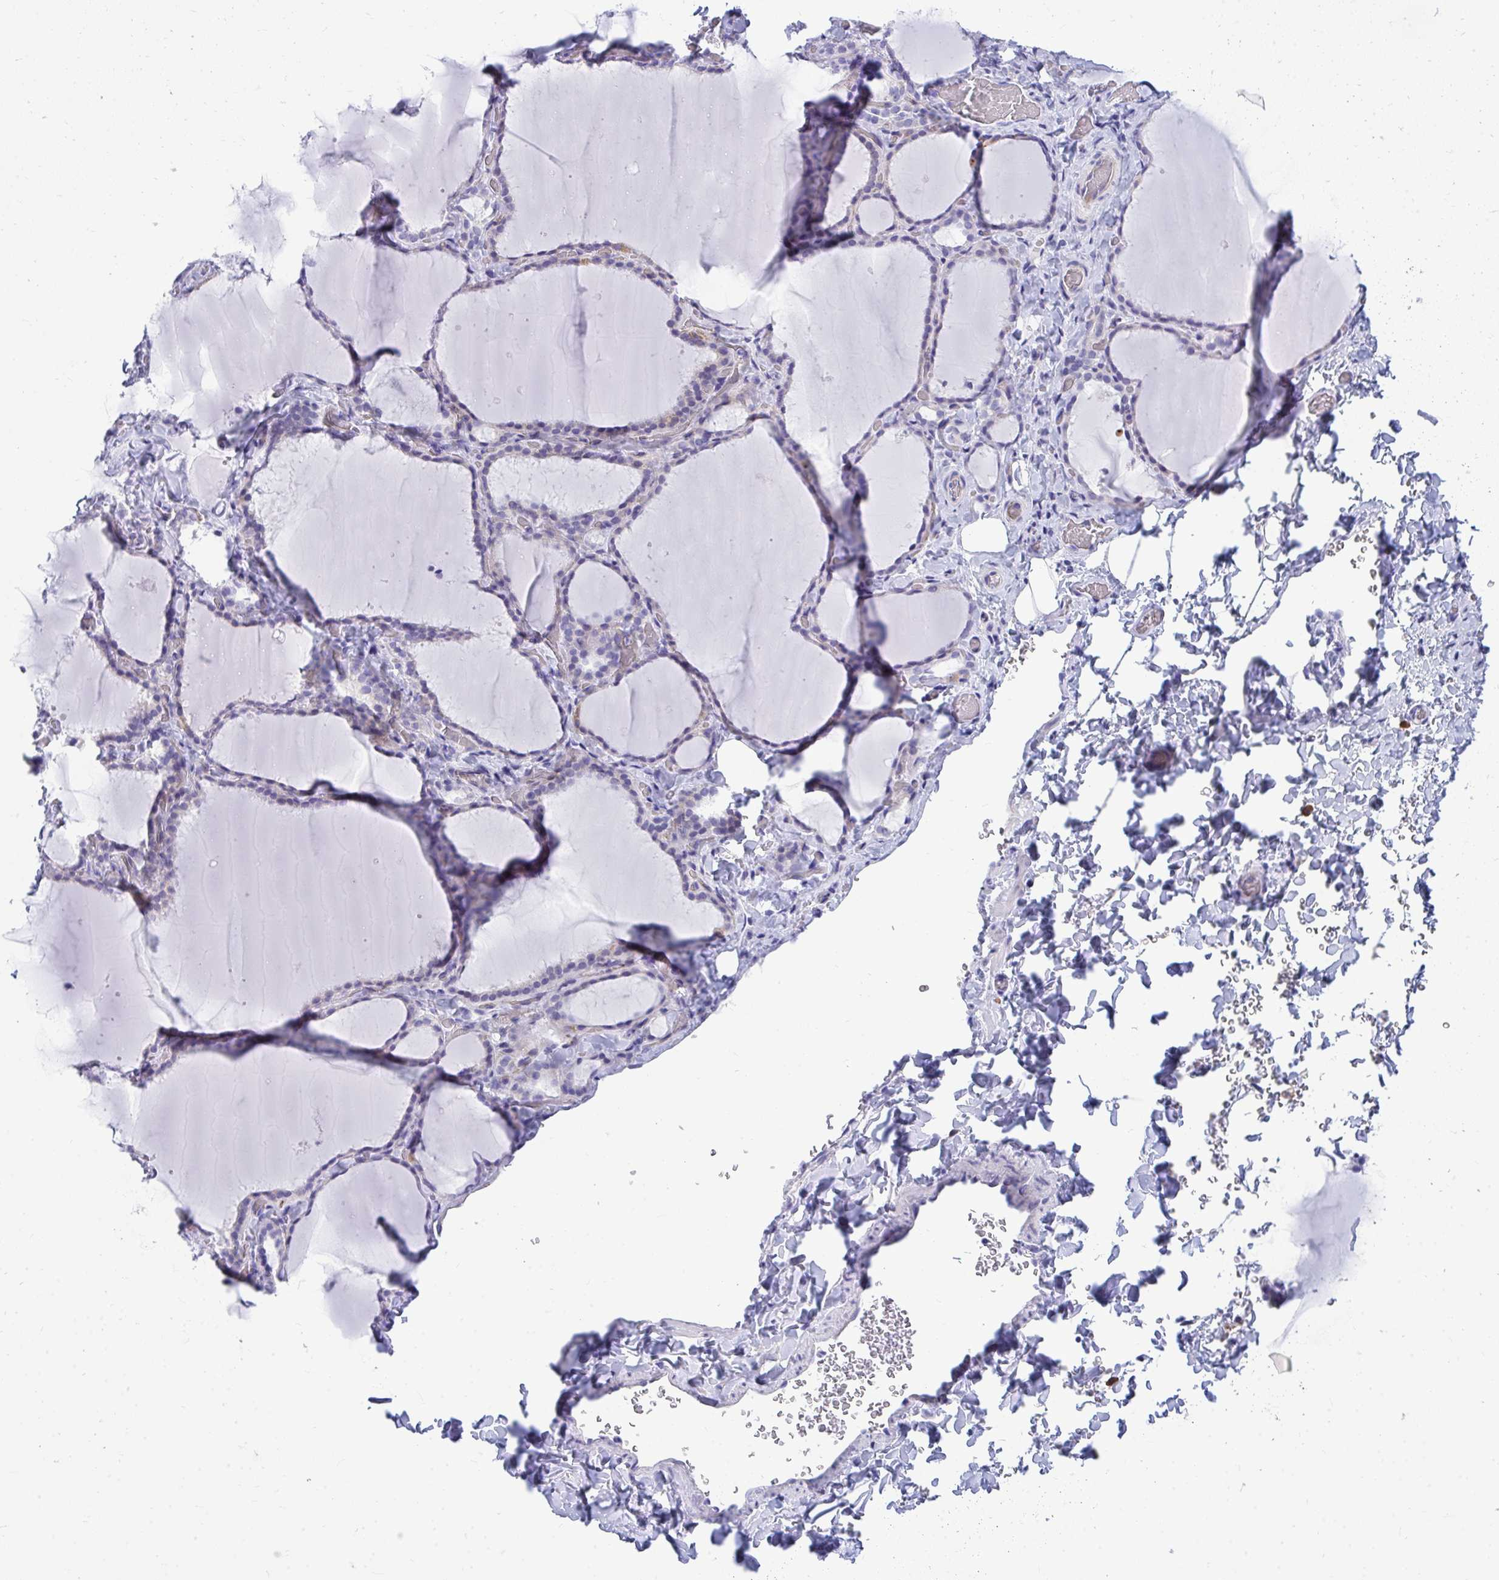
{"staining": {"intensity": "weak", "quantity": "<25%", "location": "cytoplasmic/membranous"}, "tissue": "thyroid gland", "cell_type": "Glandular cells", "image_type": "normal", "snomed": [{"axis": "morphology", "description": "Normal tissue, NOS"}, {"axis": "topography", "description": "Thyroid gland"}], "caption": "This is a image of IHC staining of benign thyroid gland, which shows no staining in glandular cells. Nuclei are stained in blue.", "gene": "TSBP1", "patient": {"sex": "female", "age": 22}}